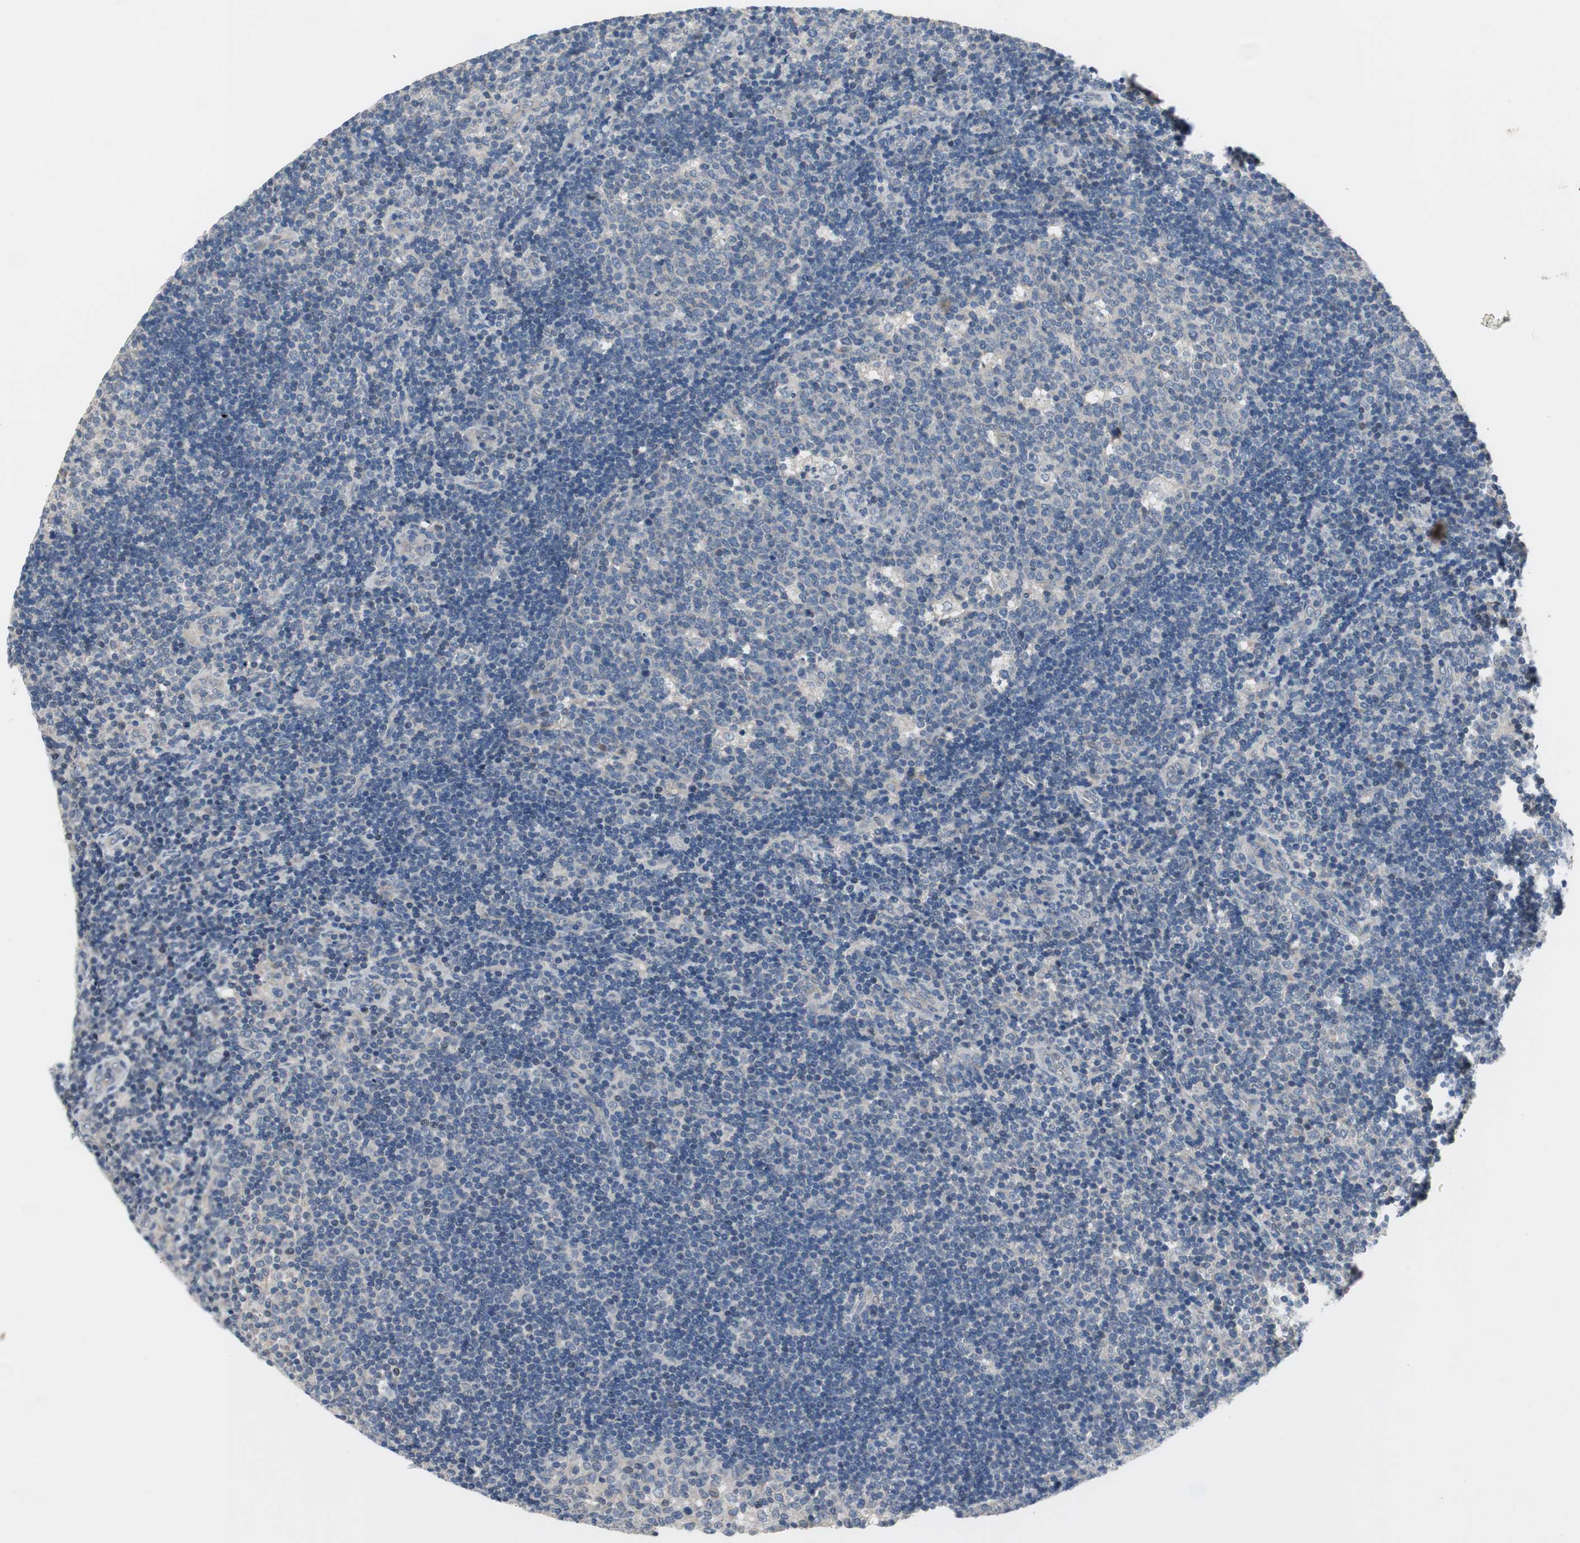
{"staining": {"intensity": "negative", "quantity": "none", "location": "none"}, "tissue": "lymph node", "cell_type": "Germinal center cells", "image_type": "normal", "snomed": [{"axis": "morphology", "description": "Normal tissue, NOS"}, {"axis": "topography", "description": "Lymph node"}, {"axis": "topography", "description": "Salivary gland"}], "caption": "Germinal center cells are negative for protein expression in benign human lymph node. The staining was performed using DAB to visualize the protein expression in brown, while the nuclei were stained in blue with hematoxylin (Magnification: 20x).", "gene": "TACR3", "patient": {"sex": "male", "age": 8}}